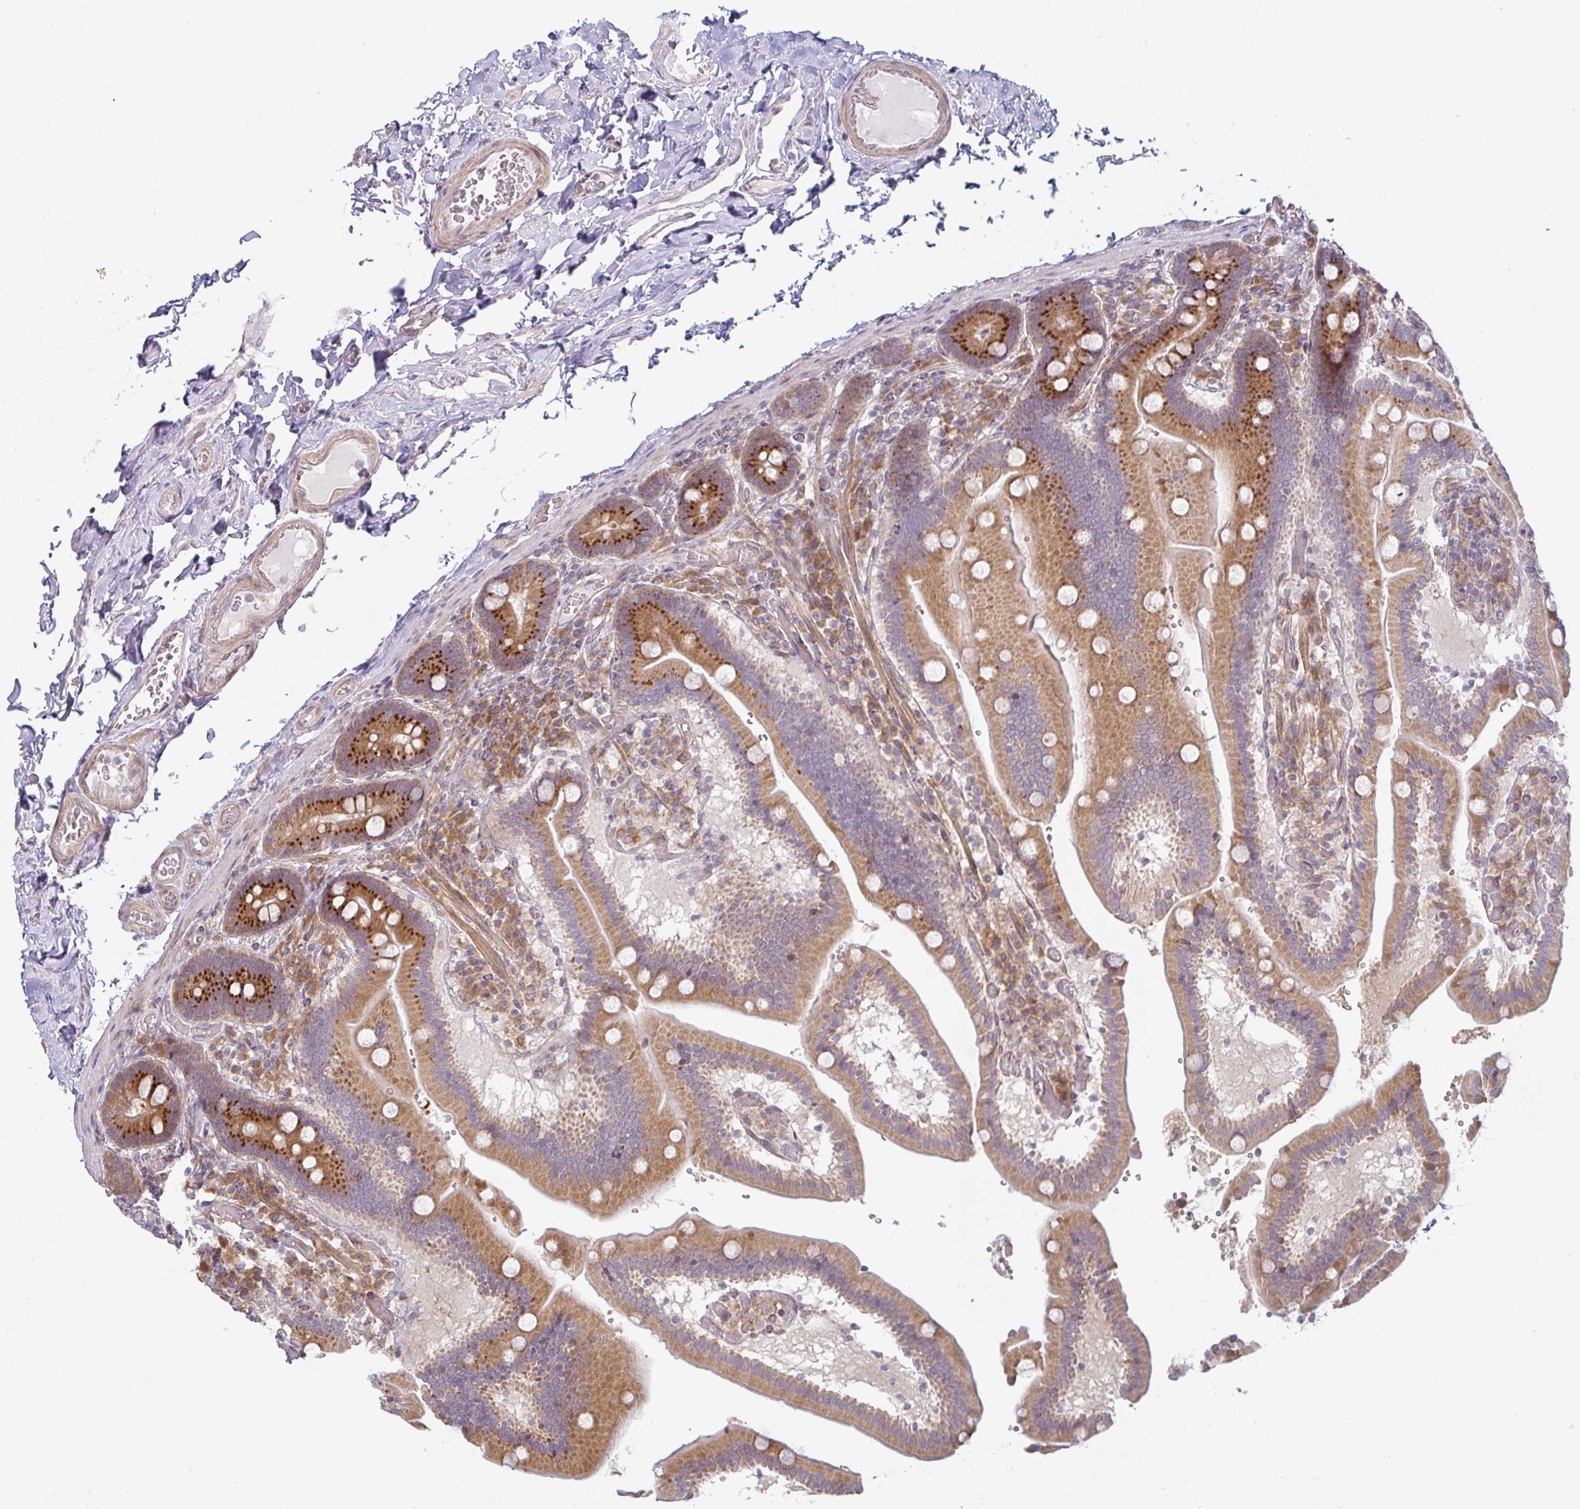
{"staining": {"intensity": "strong", "quantity": ">75%", "location": "cytoplasmic/membranous"}, "tissue": "duodenum", "cell_type": "Glandular cells", "image_type": "normal", "snomed": [{"axis": "morphology", "description": "Normal tissue, NOS"}, {"axis": "topography", "description": "Duodenum"}], "caption": "Protein expression analysis of benign duodenum demonstrates strong cytoplasmic/membranous staining in about >75% of glandular cells.", "gene": "MOB1A", "patient": {"sex": "female", "age": 62}}